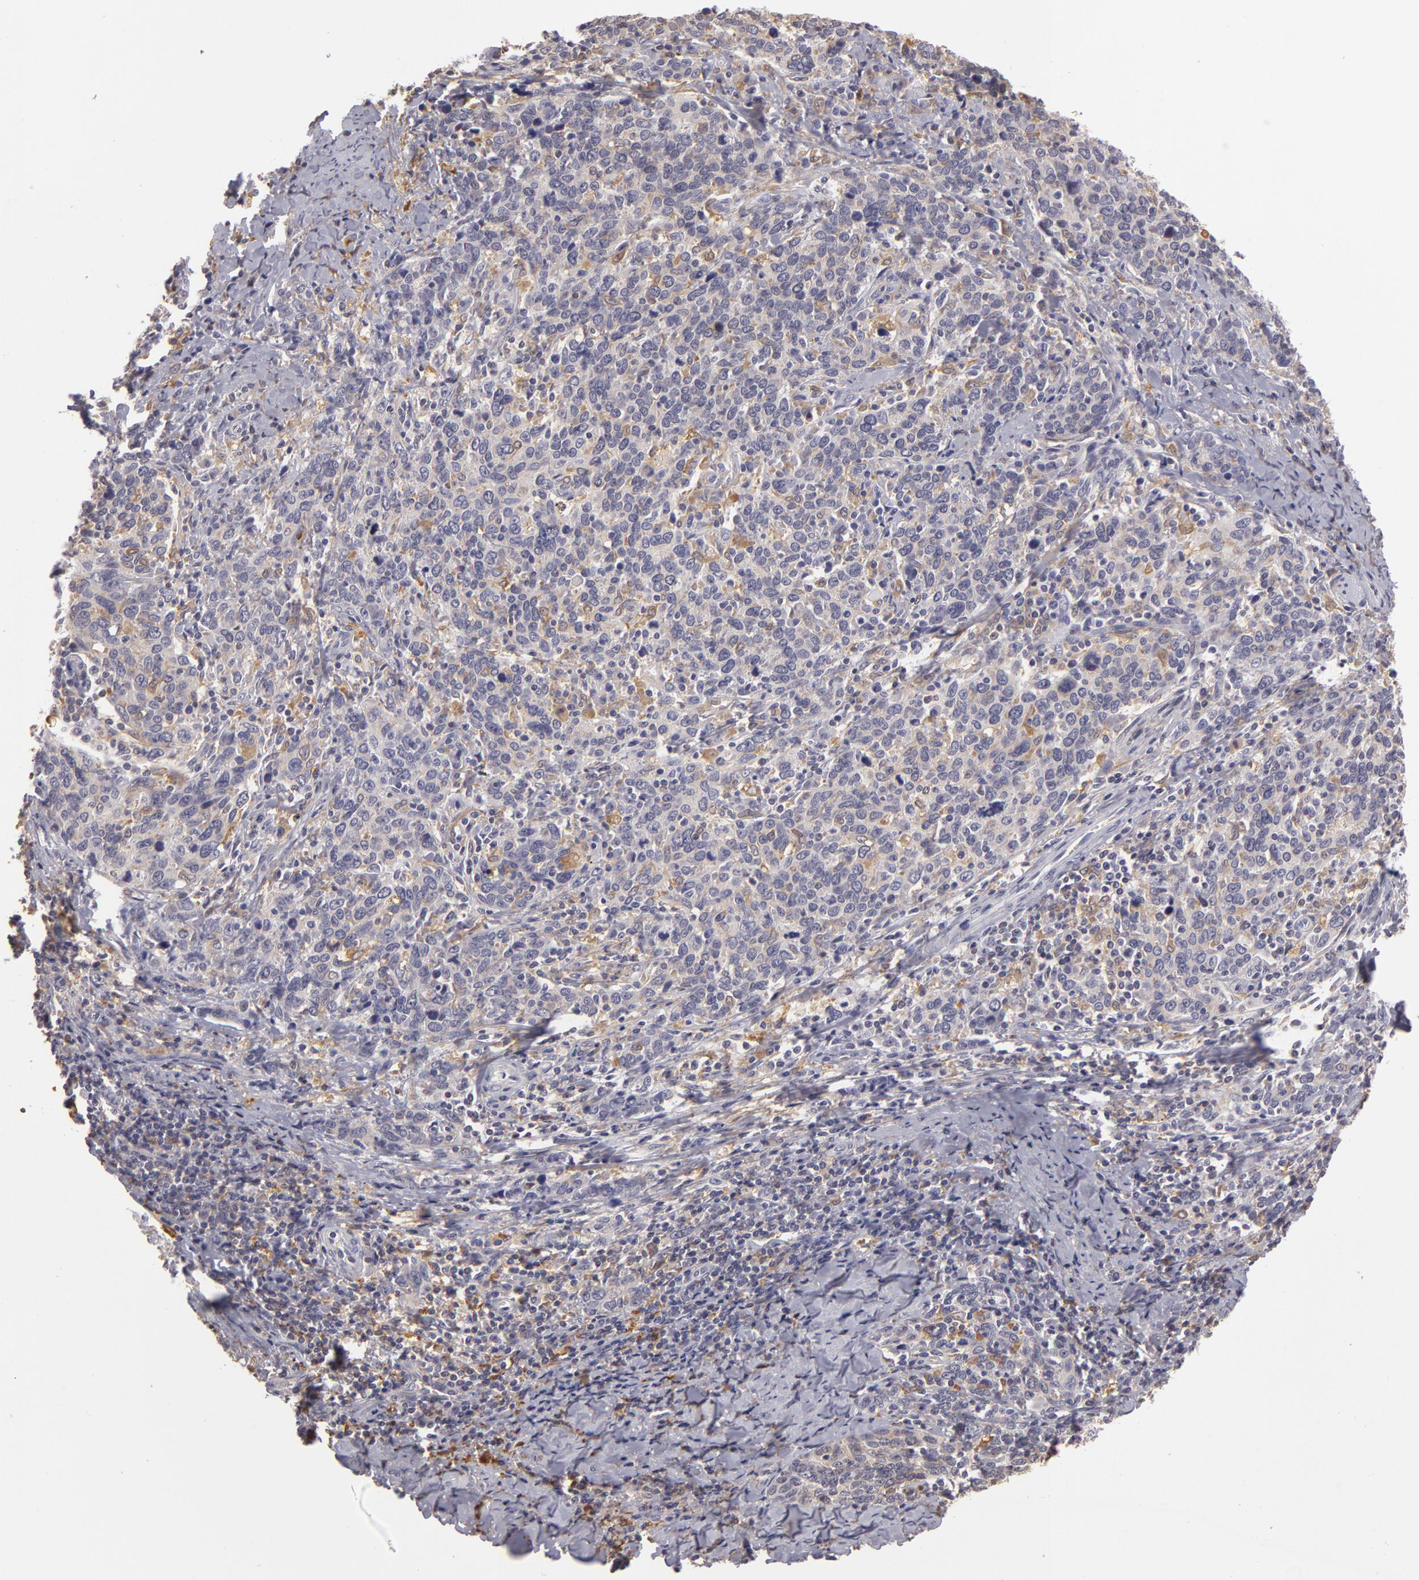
{"staining": {"intensity": "negative", "quantity": "none", "location": "none"}, "tissue": "cervical cancer", "cell_type": "Tumor cells", "image_type": "cancer", "snomed": [{"axis": "morphology", "description": "Squamous cell carcinoma, NOS"}, {"axis": "topography", "description": "Cervix"}], "caption": "The histopathology image demonstrates no staining of tumor cells in squamous cell carcinoma (cervical).", "gene": "GNPDA1", "patient": {"sex": "female", "age": 41}}